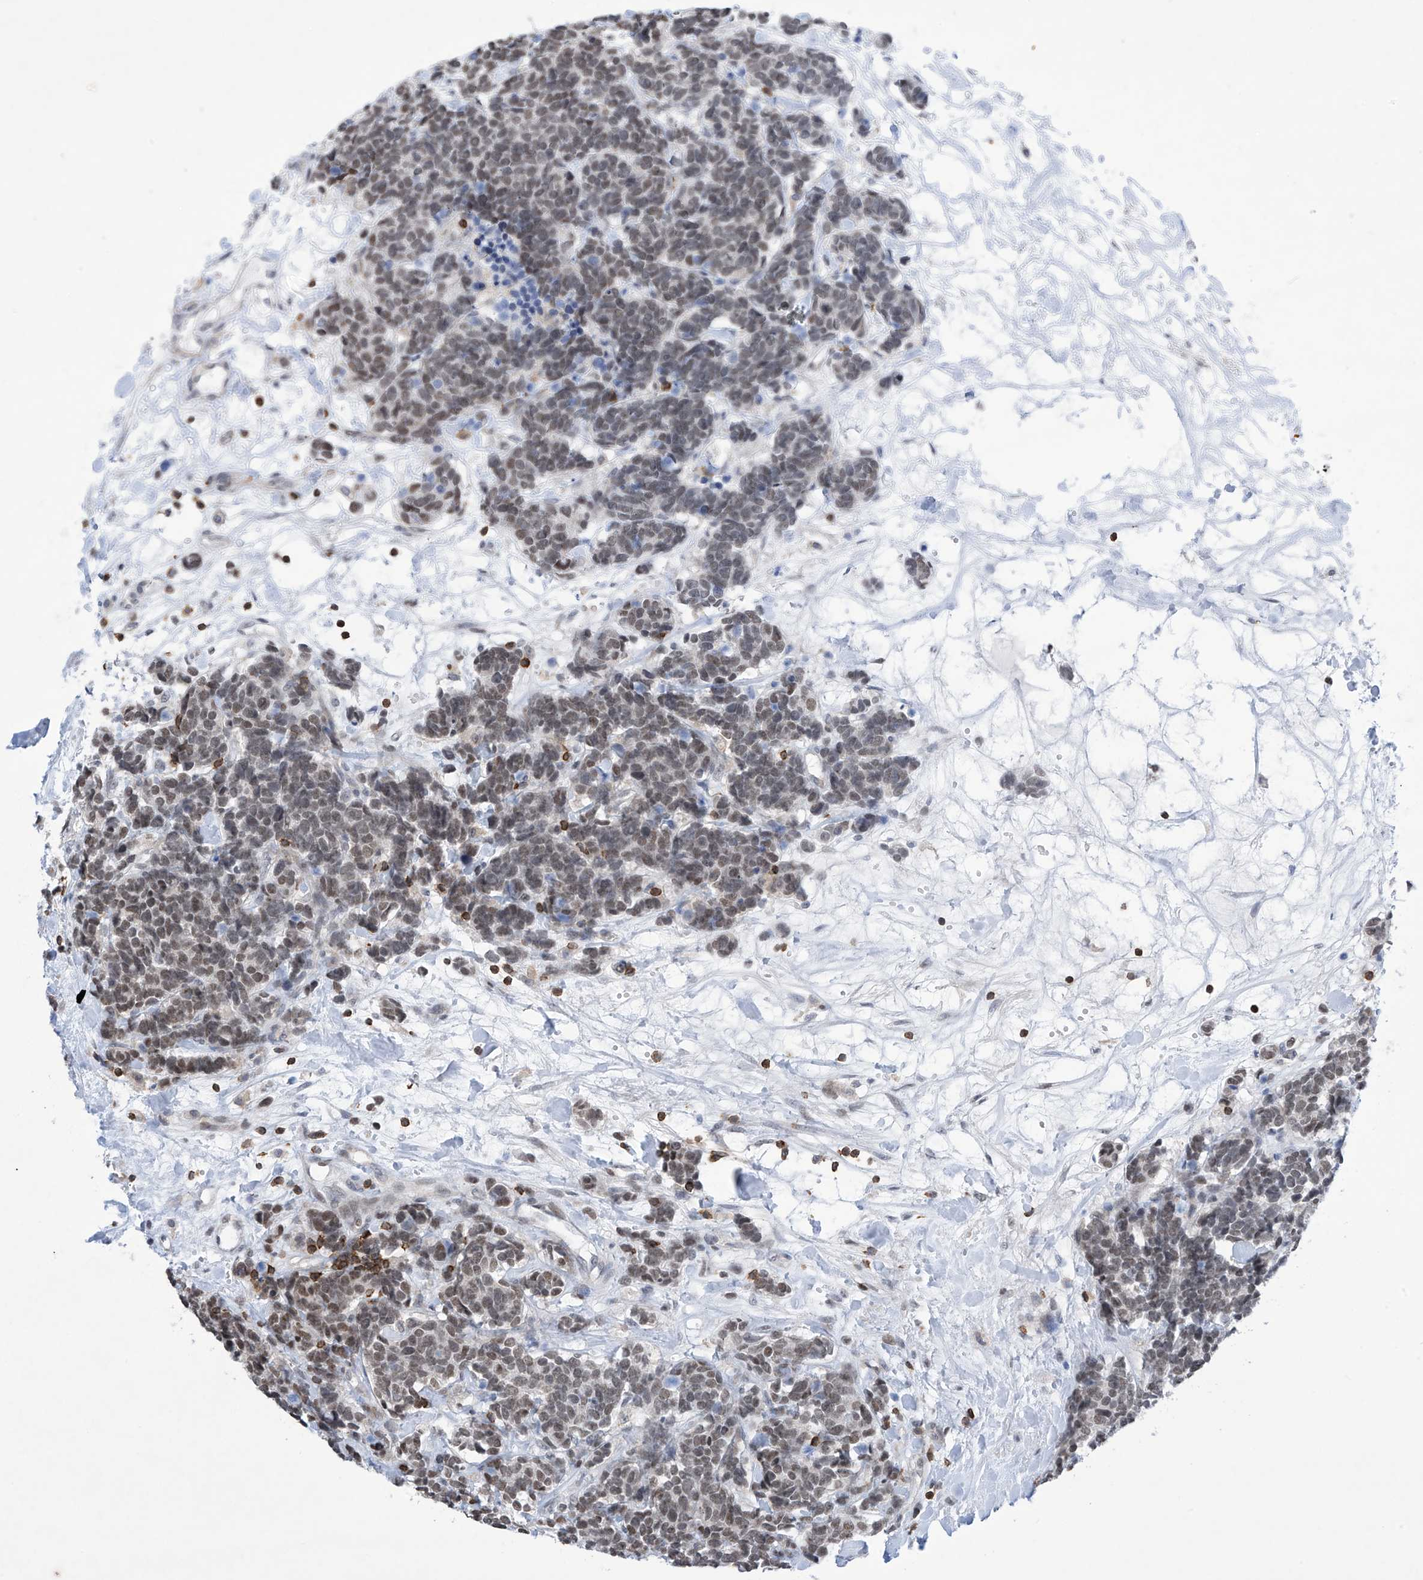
{"staining": {"intensity": "weak", "quantity": ">75%", "location": "nuclear"}, "tissue": "carcinoid", "cell_type": "Tumor cells", "image_type": "cancer", "snomed": [{"axis": "morphology", "description": "Carcinoma, NOS"}, {"axis": "morphology", "description": "Carcinoid, malignant, NOS"}, {"axis": "topography", "description": "Urinary bladder"}], "caption": "Weak nuclear staining is identified in about >75% of tumor cells in carcinoma. (Stains: DAB (3,3'-diaminobenzidine) in brown, nuclei in blue, Microscopy: brightfield microscopy at high magnification).", "gene": "MSL3", "patient": {"sex": "male", "age": 57}}